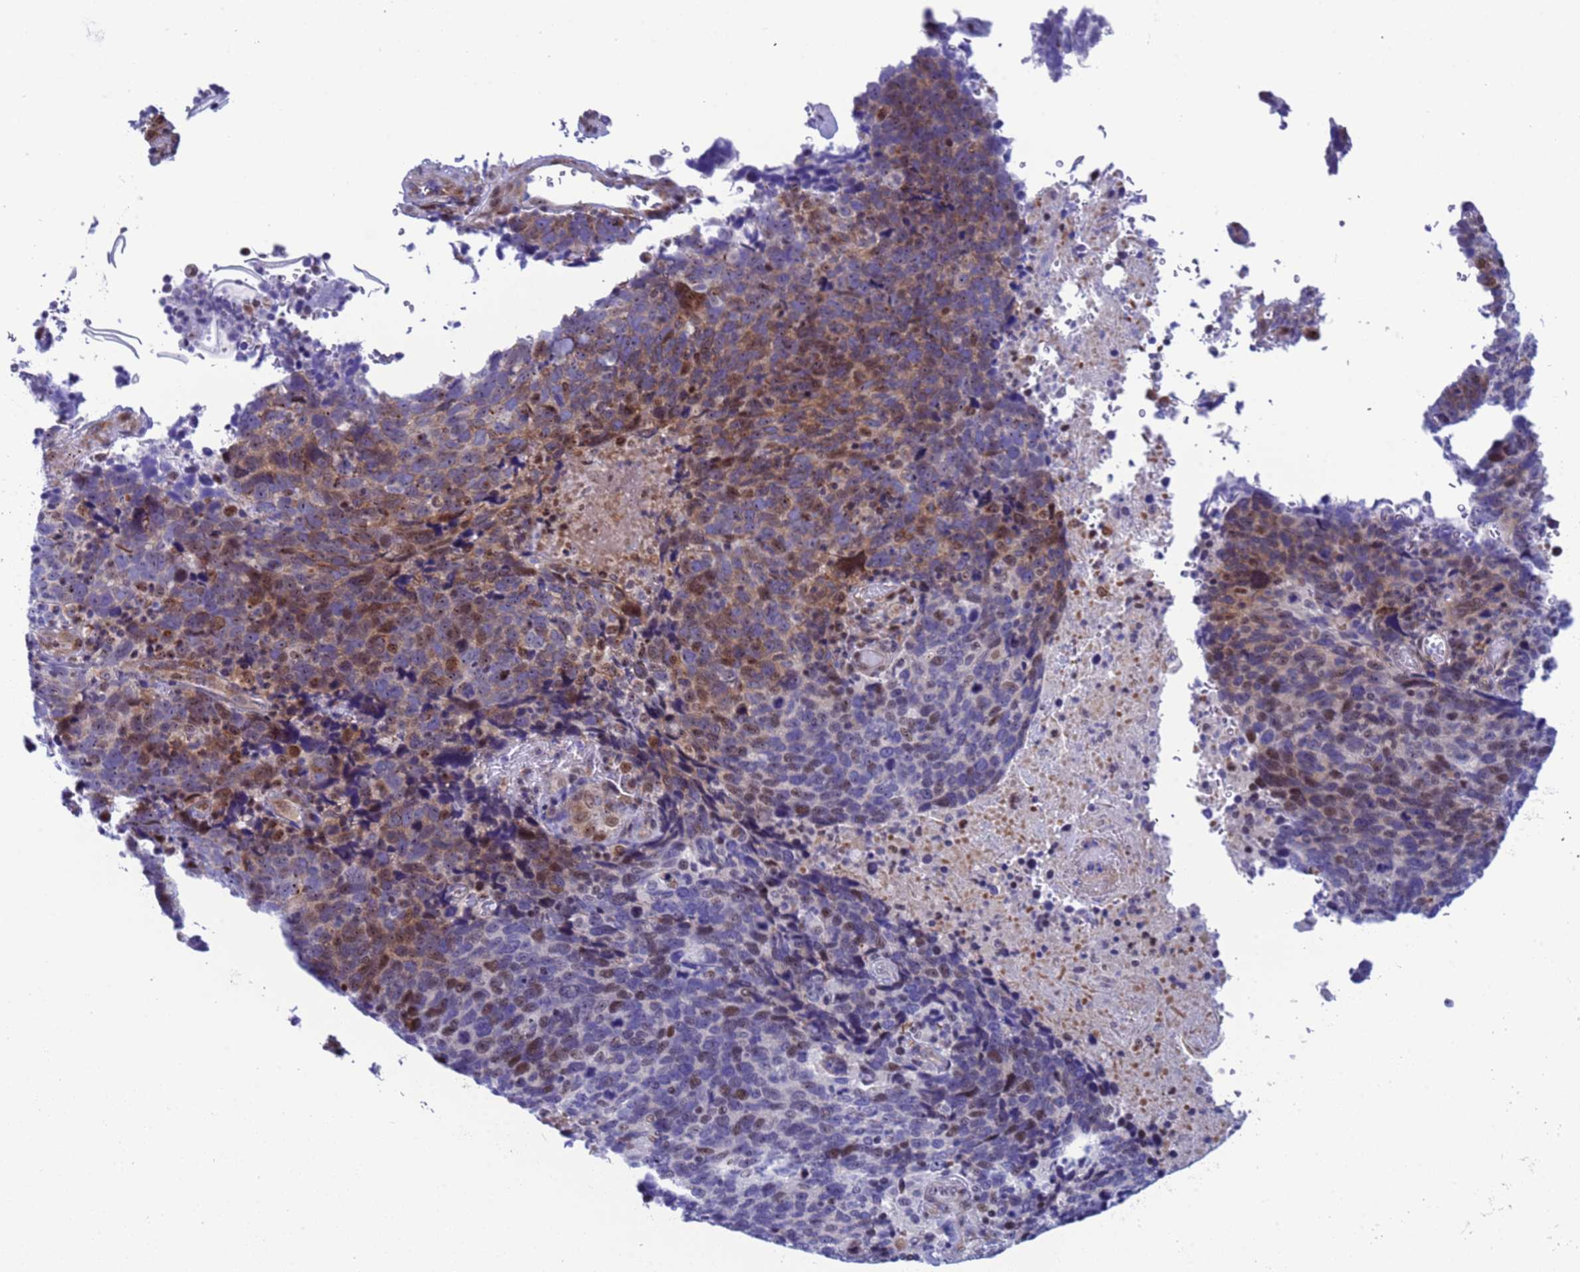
{"staining": {"intensity": "moderate", "quantity": "<25%", "location": "cytoplasmic/membranous,nuclear"}, "tissue": "cervical cancer", "cell_type": "Tumor cells", "image_type": "cancer", "snomed": [{"axis": "morphology", "description": "Squamous cell carcinoma, NOS"}, {"axis": "topography", "description": "Cervix"}], "caption": "Human cervical cancer stained with a protein marker shows moderate staining in tumor cells.", "gene": "POP5", "patient": {"sex": "female", "age": 41}}